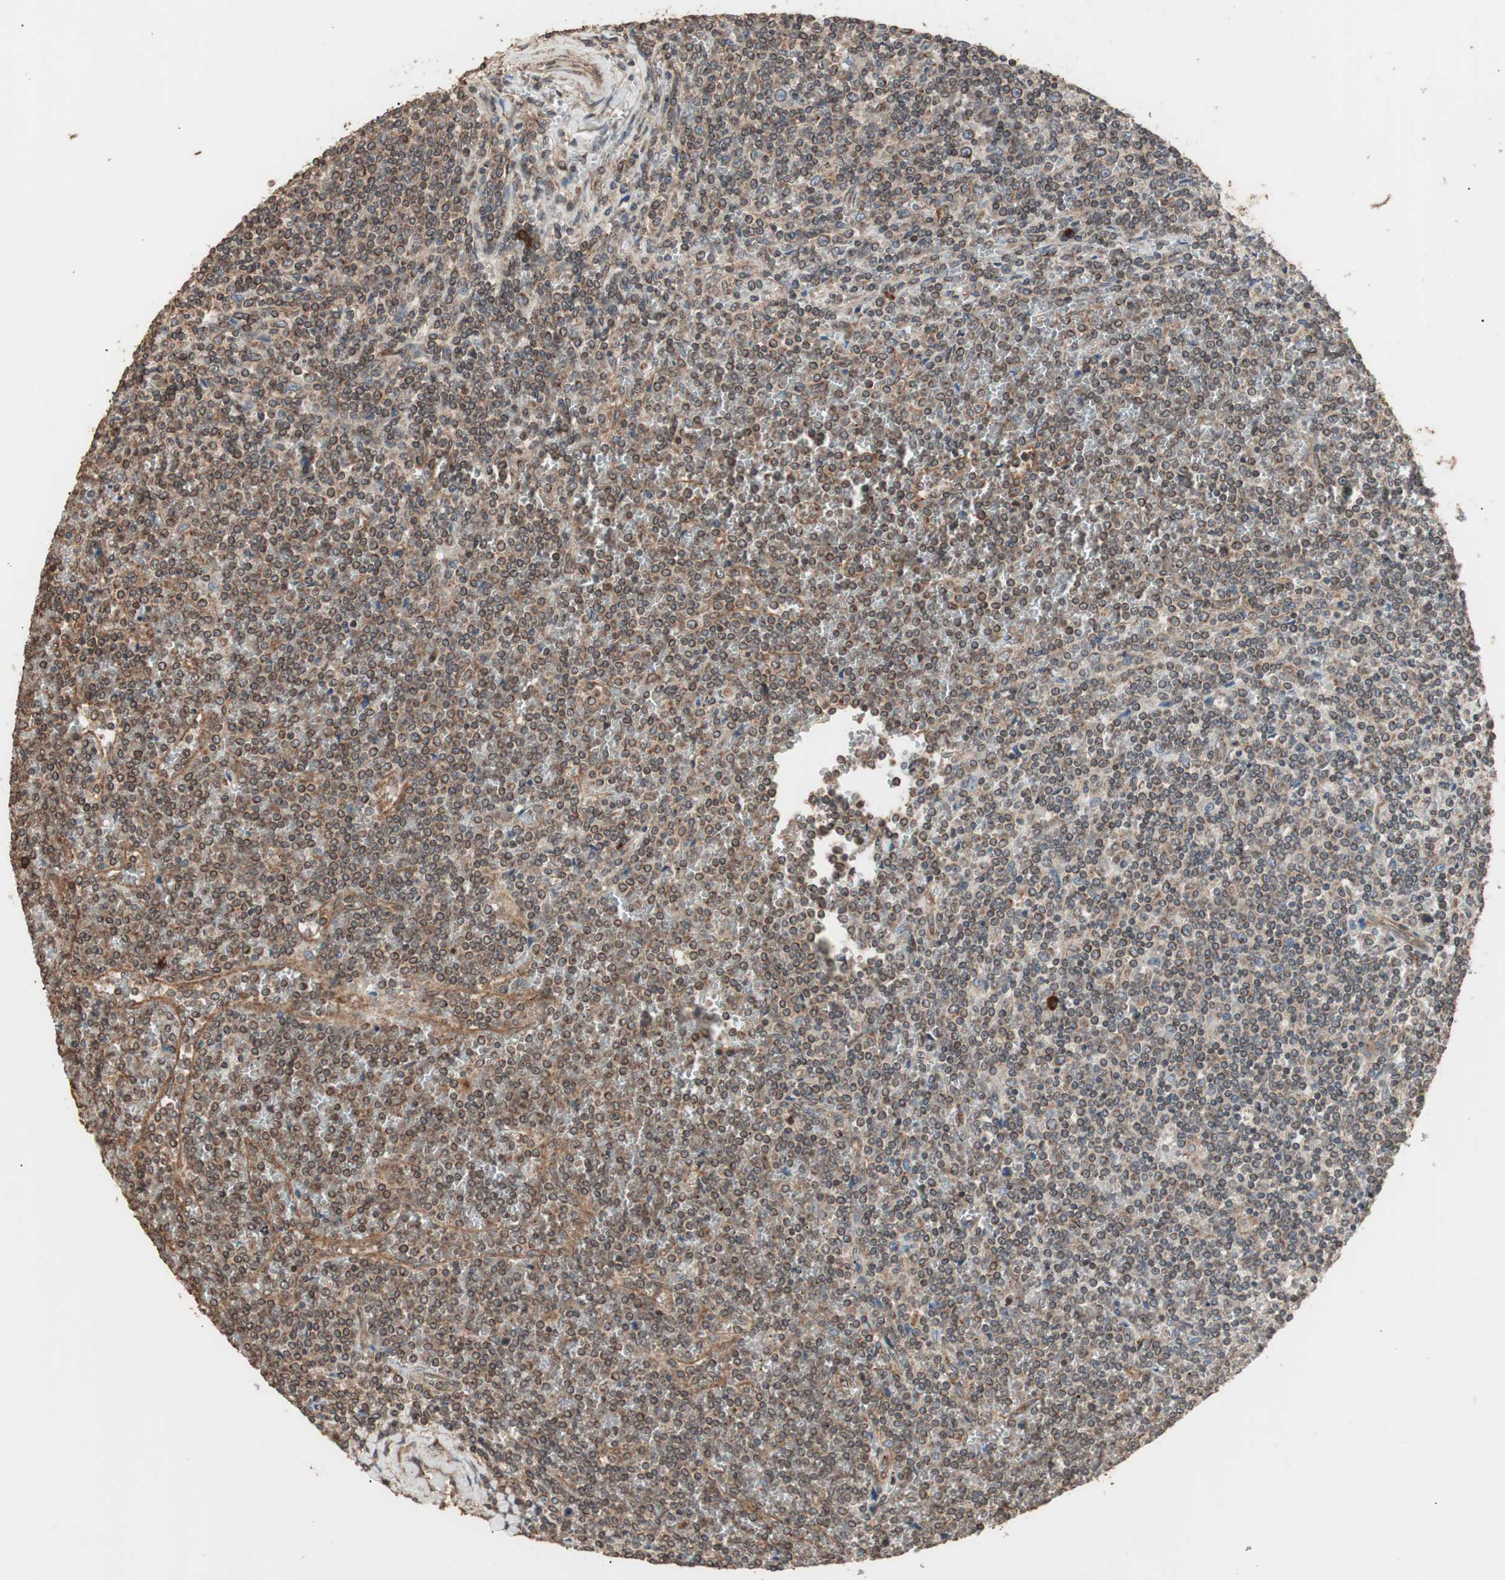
{"staining": {"intensity": "weak", "quantity": ">75%", "location": "cytoplasmic/membranous"}, "tissue": "lymphoma", "cell_type": "Tumor cells", "image_type": "cancer", "snomed": [{"axis": "morphology", "description": "Malignant lymphoma, non-Hodgkin's type, Low grade"}, {"axis": "topography", "description": "Spleen"}], "caption": "Protein expression analysis of human lymphoma reveals weak cytoplasmic/membranous staining in approximately >75% of tumor cells.", "gene": "LZTS1", "patient": {"sex": "female", "age": 19}}